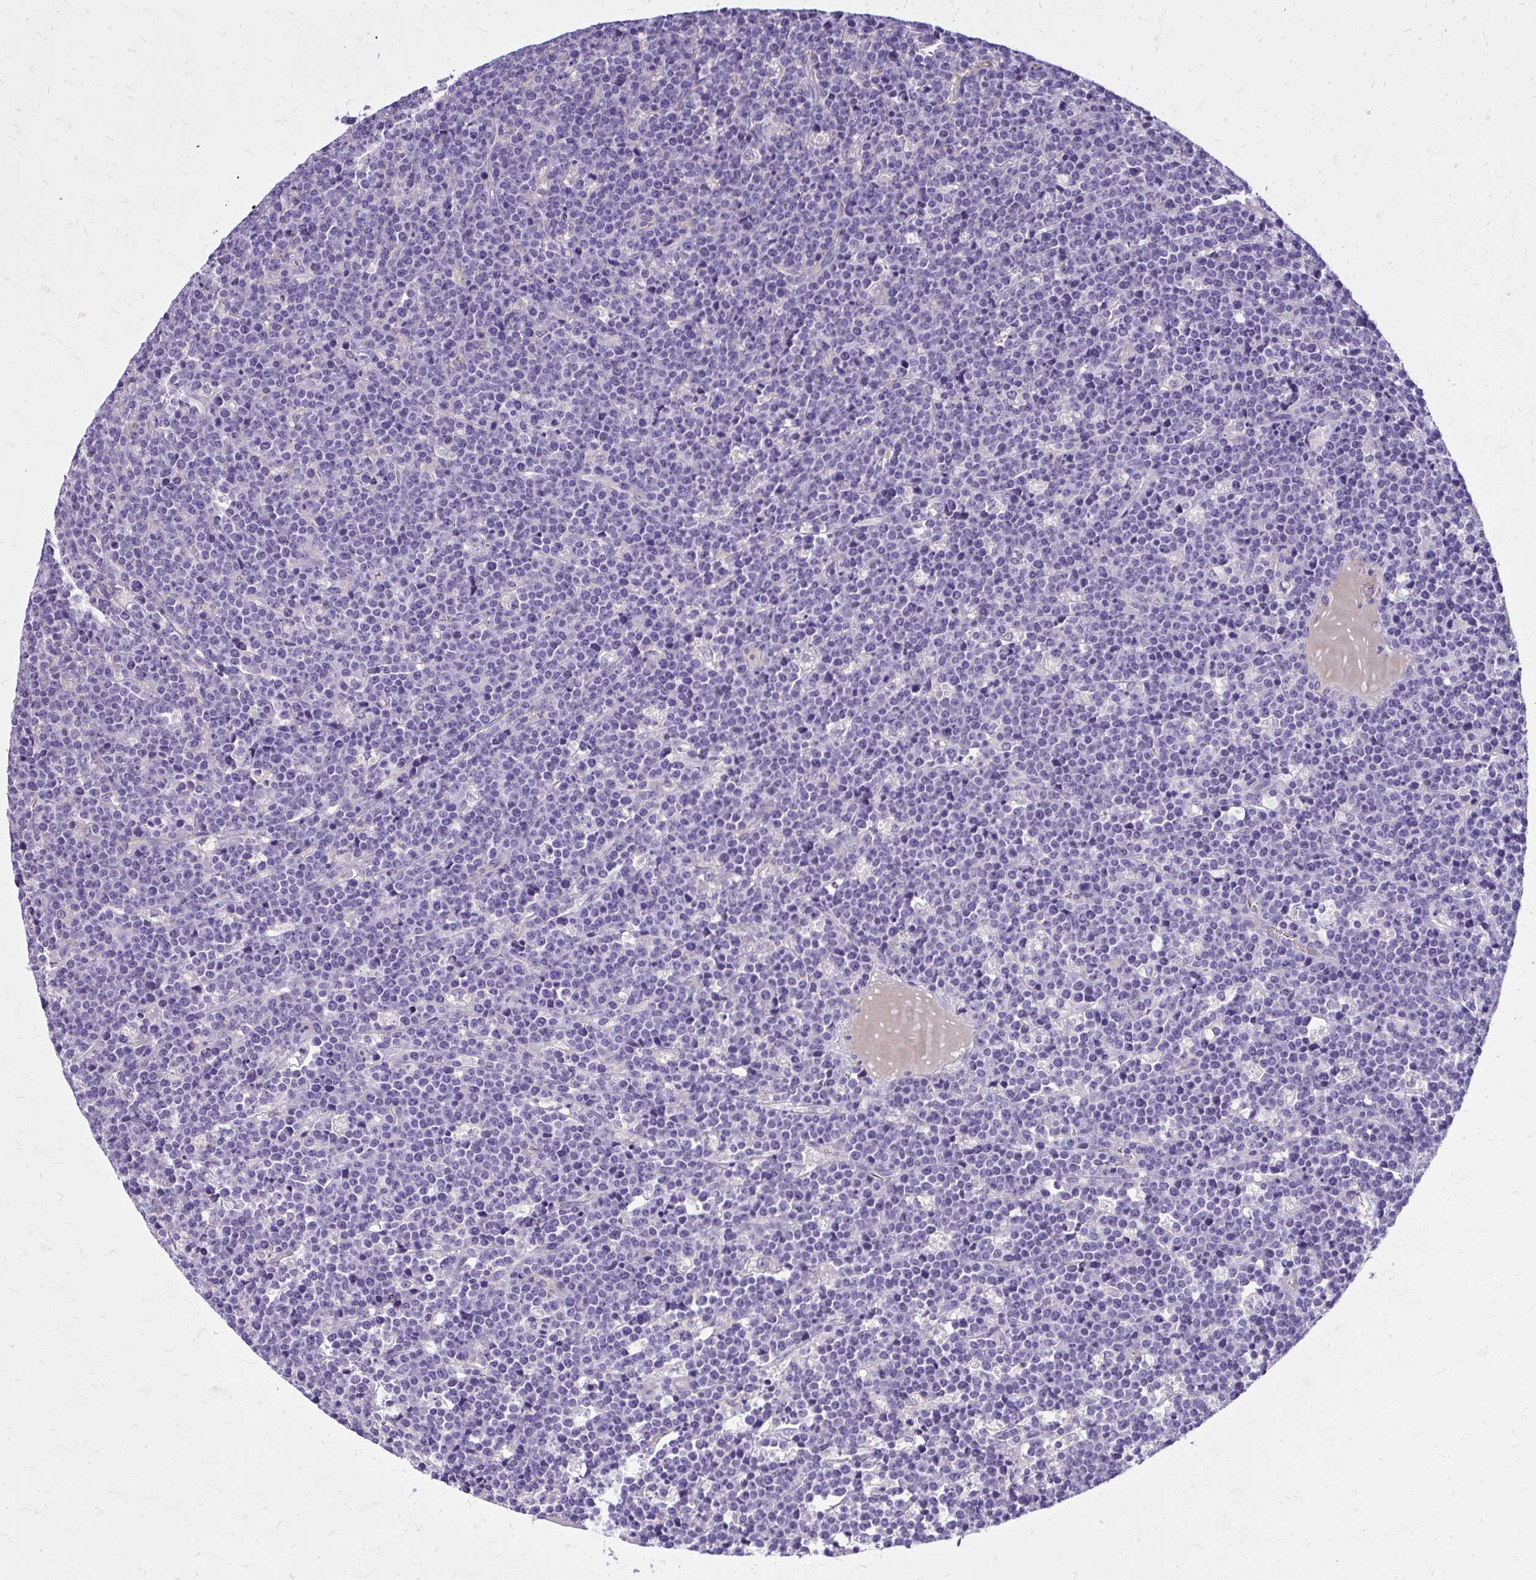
{"staining": {"intensity": "negative", "quantity": "none", "location": "none"}, "tissue": "lymphoma", "cell_type": "Tumor cells", "image_type": "cancer", "snomed": [{"axis": "morphology", "description": "Malignant lymphoma, non-Hodgkin's type, High grade"}, {"axis": "topography", "description": "Ovary"}], "caption": "A histopathology image of human lymphoma is negative for staining in tumor cells.", "gene": "RUNDC3B", "patient": {"sex": "female", "age": 56}}